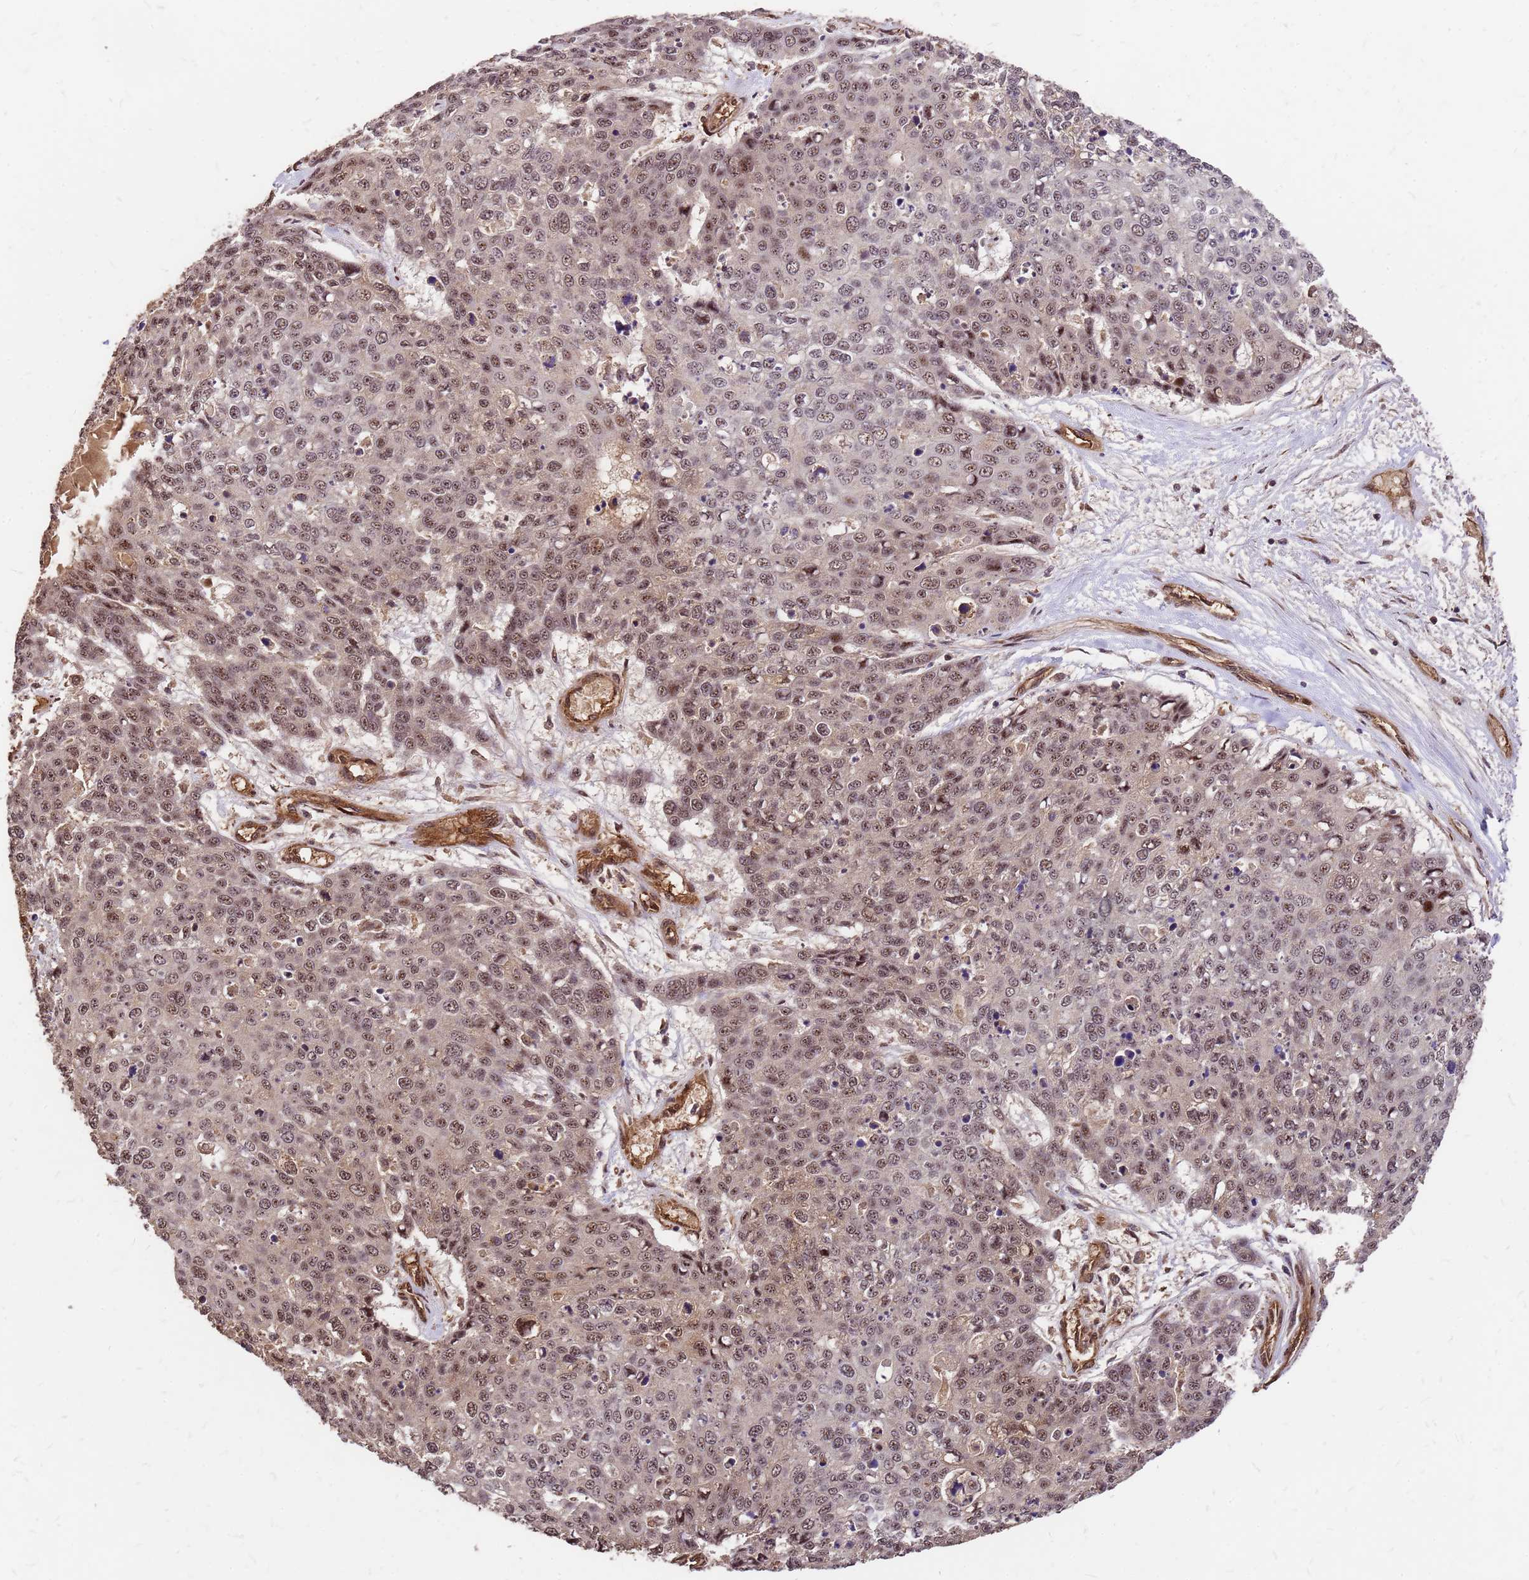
{"staining": {"intensity": "moderate", "quantity": ">75%", "location": "nuclear"}, "tissue": "skin cancer", "cell_type": "Tumor cells", "image_type": "cancer", "snomed": [{"axis": "morphology", "description": "Squamous cell carcinoma, NOS"}, {"axis": "topography", "description": "Skin"}], "caption": "Immunohistochemical staining of skin cancer reveals medium levels of moderate nuclear expression in about >75% of tumor cells. (DAB = brown stain, brightfield microscopy at high magnification).", "gene": "GPATCH8", "patient": {"sex": "male", "age": 71}}